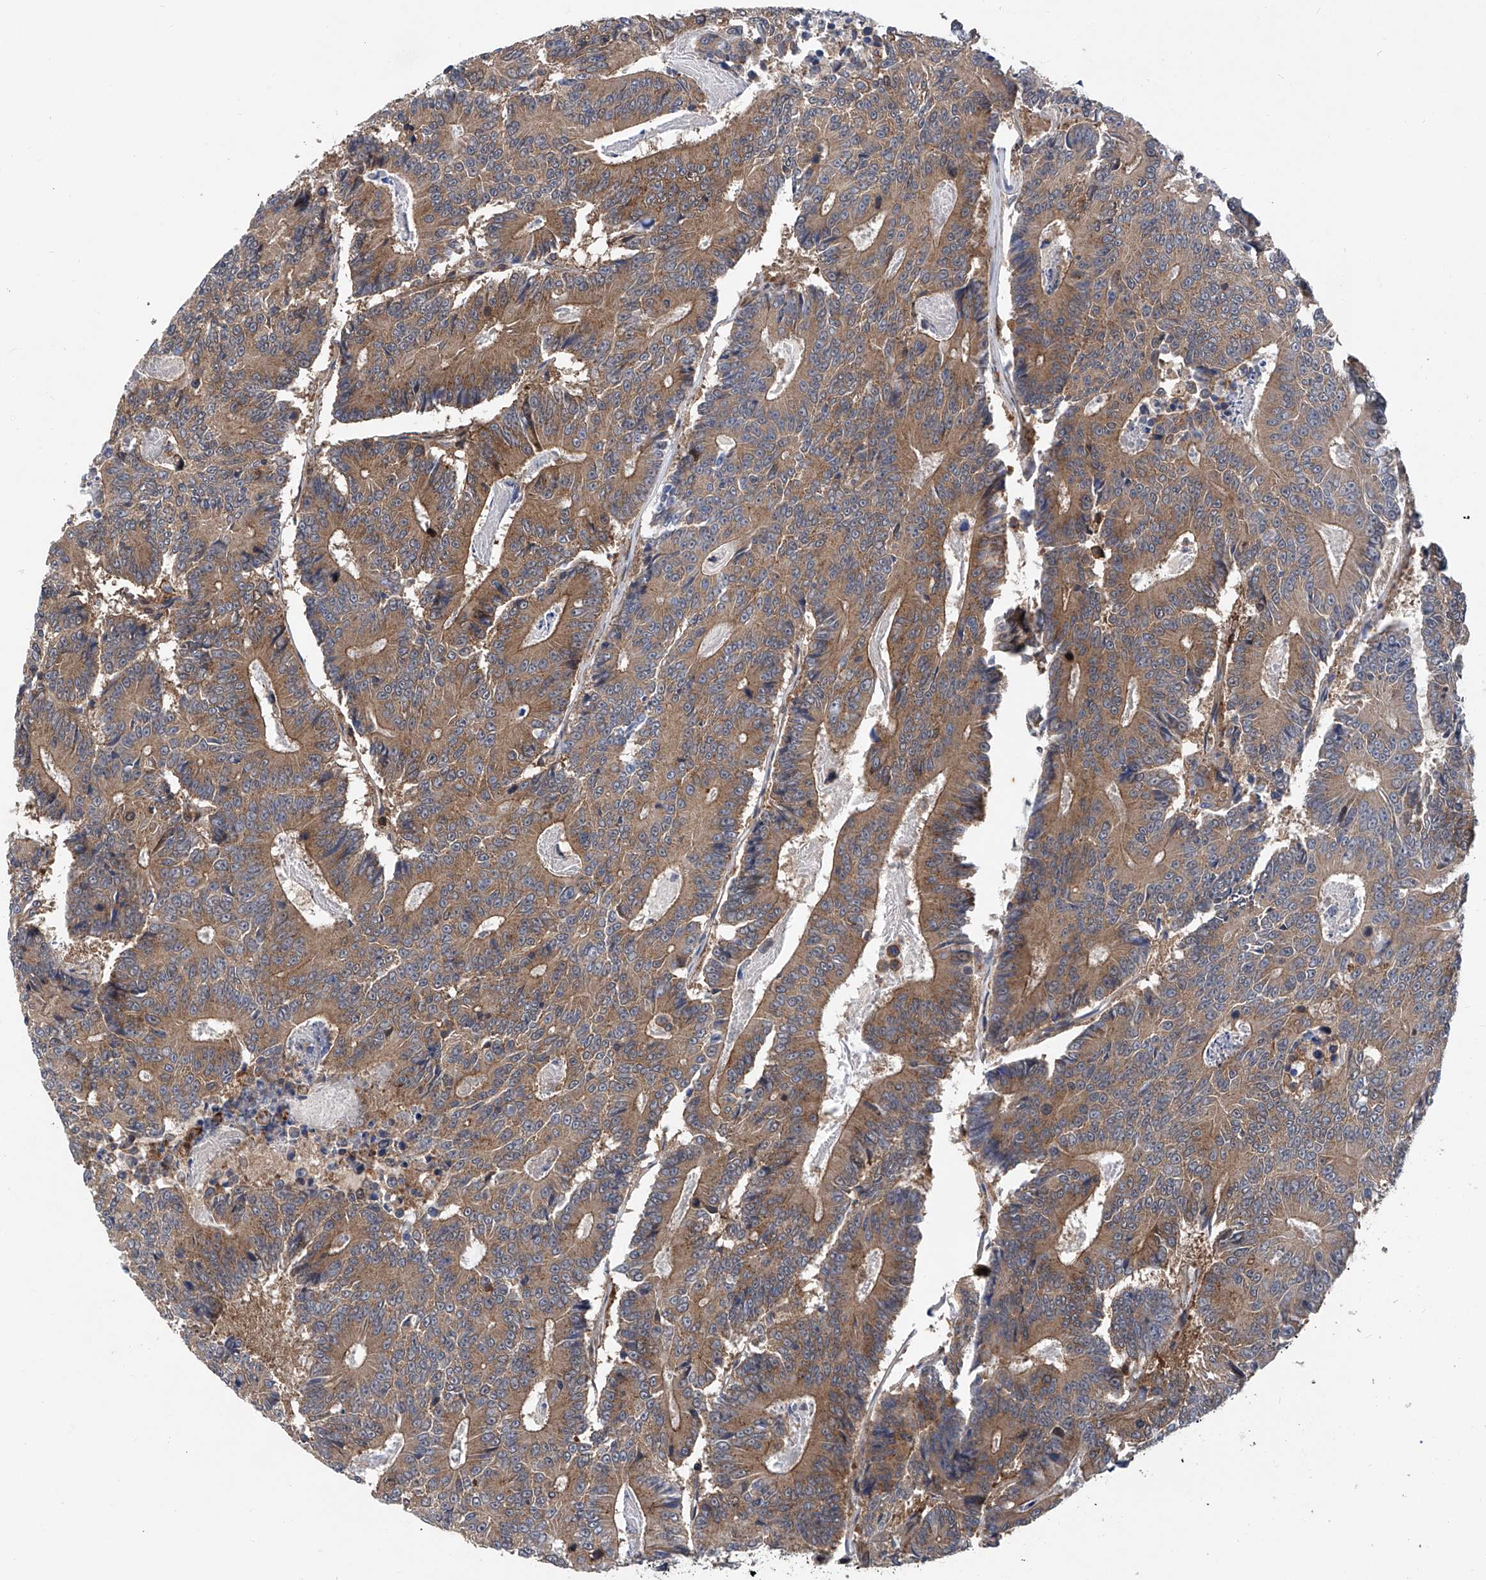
{"staining": {"intensity": "moderate", "quantity": ">75%", "location": "cytoplasmic/membranous"}, "tissue": "colorectal cancer", "cell_type": "Tumor cells", "image_type": "cancer", "snomed": [{"axis": "morphology", "description": "Adenocarcinoma, NOS"}, {"axis": "topography", "description": "Colon"}], "caption": "Protein analysis of colorectal adenocarcinoma tissue displays moderate cytoplasmic/membranous positivity in approximately >75% of tumor cells.", "gene": "SMAP1", "patient": {"sex": "male", "age": 83}}